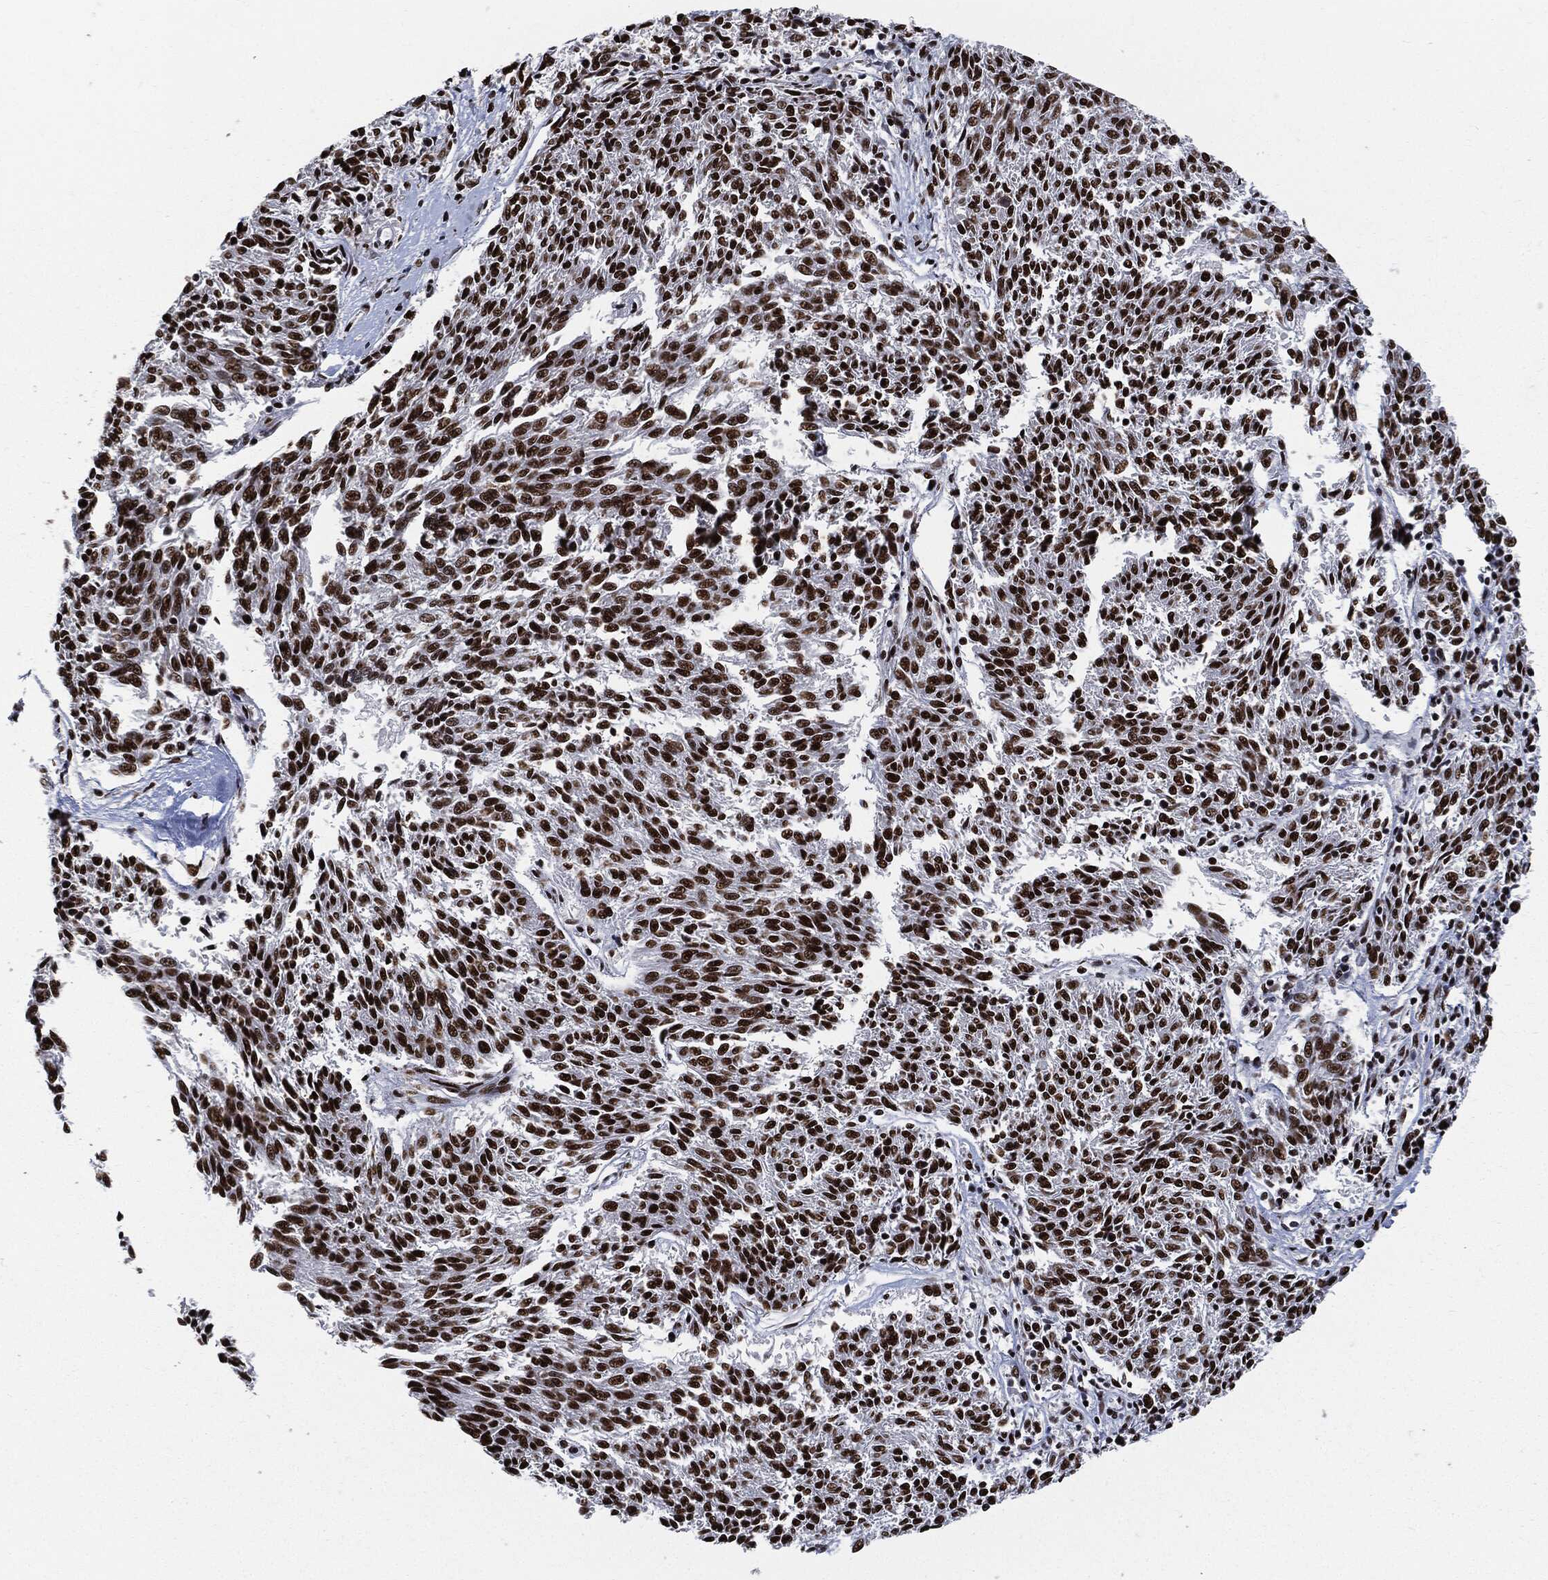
{"staining": {"intensity": "strong", "quantity": ">75%", "location": "nuclear"}, "tissue": "melanoma", "cell_type": "Tumor cells", "image_type": "cancer", "snomed": [{"axis": "morphology", "description": "Malignant melanoma, NOS"}, {"axis": "topography", "description": "Skin"}], "caption": "IHC of malignant melanoma exhibits high levels of strong nuclear expression in about >75% of tumor cells. Immunohistochemistry (ihc) stains the protein of interest in brown and the nuclei are stained blue.", "gene": "RECQL", "patient": {"sex": "female", "age": 72}}